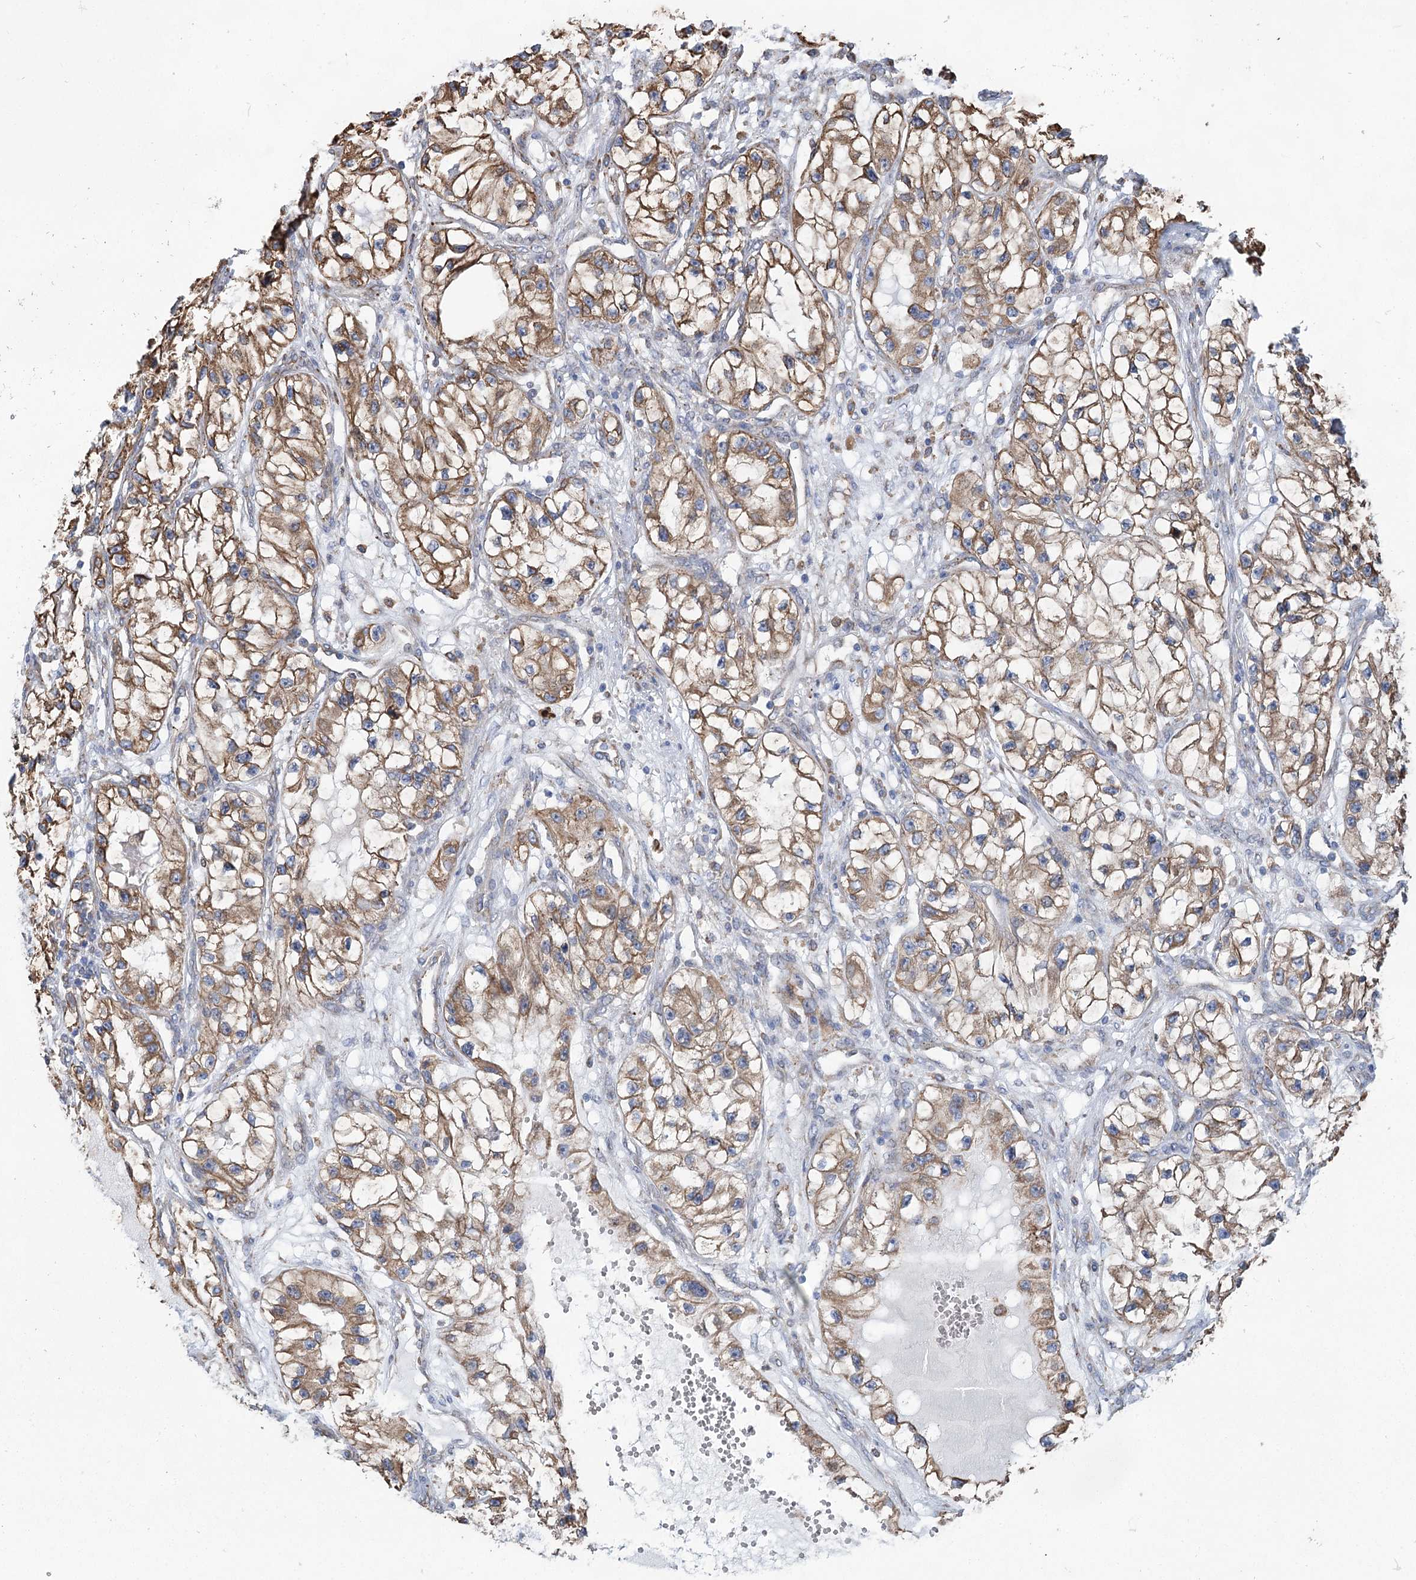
{"staining": {"intensity": "moderate", "quantity": ">75%", "location": "cytoplasmic/membranous"}, "tissue": "renal cancer", "cell_type": "Tumor cells", "image_type": "cancer", "snomed": [{"axis": "morphology", "description": "Adenocarcinoma, NOS"}, {"axis": "topography", "description": "Kidney"}], "caption": "Immunohistochemistry (IHC) histopathology image of neoplastic tissue: human renal cancer stained using IHC shows medium levels of moderate protein expression localized specifically in the cytoplasmic/membranous of tumor cells, appearing as a cytoplasmic/membranous brown color.", "gene": "METTL24", "patient": {"sex": "female", "age": 57}}